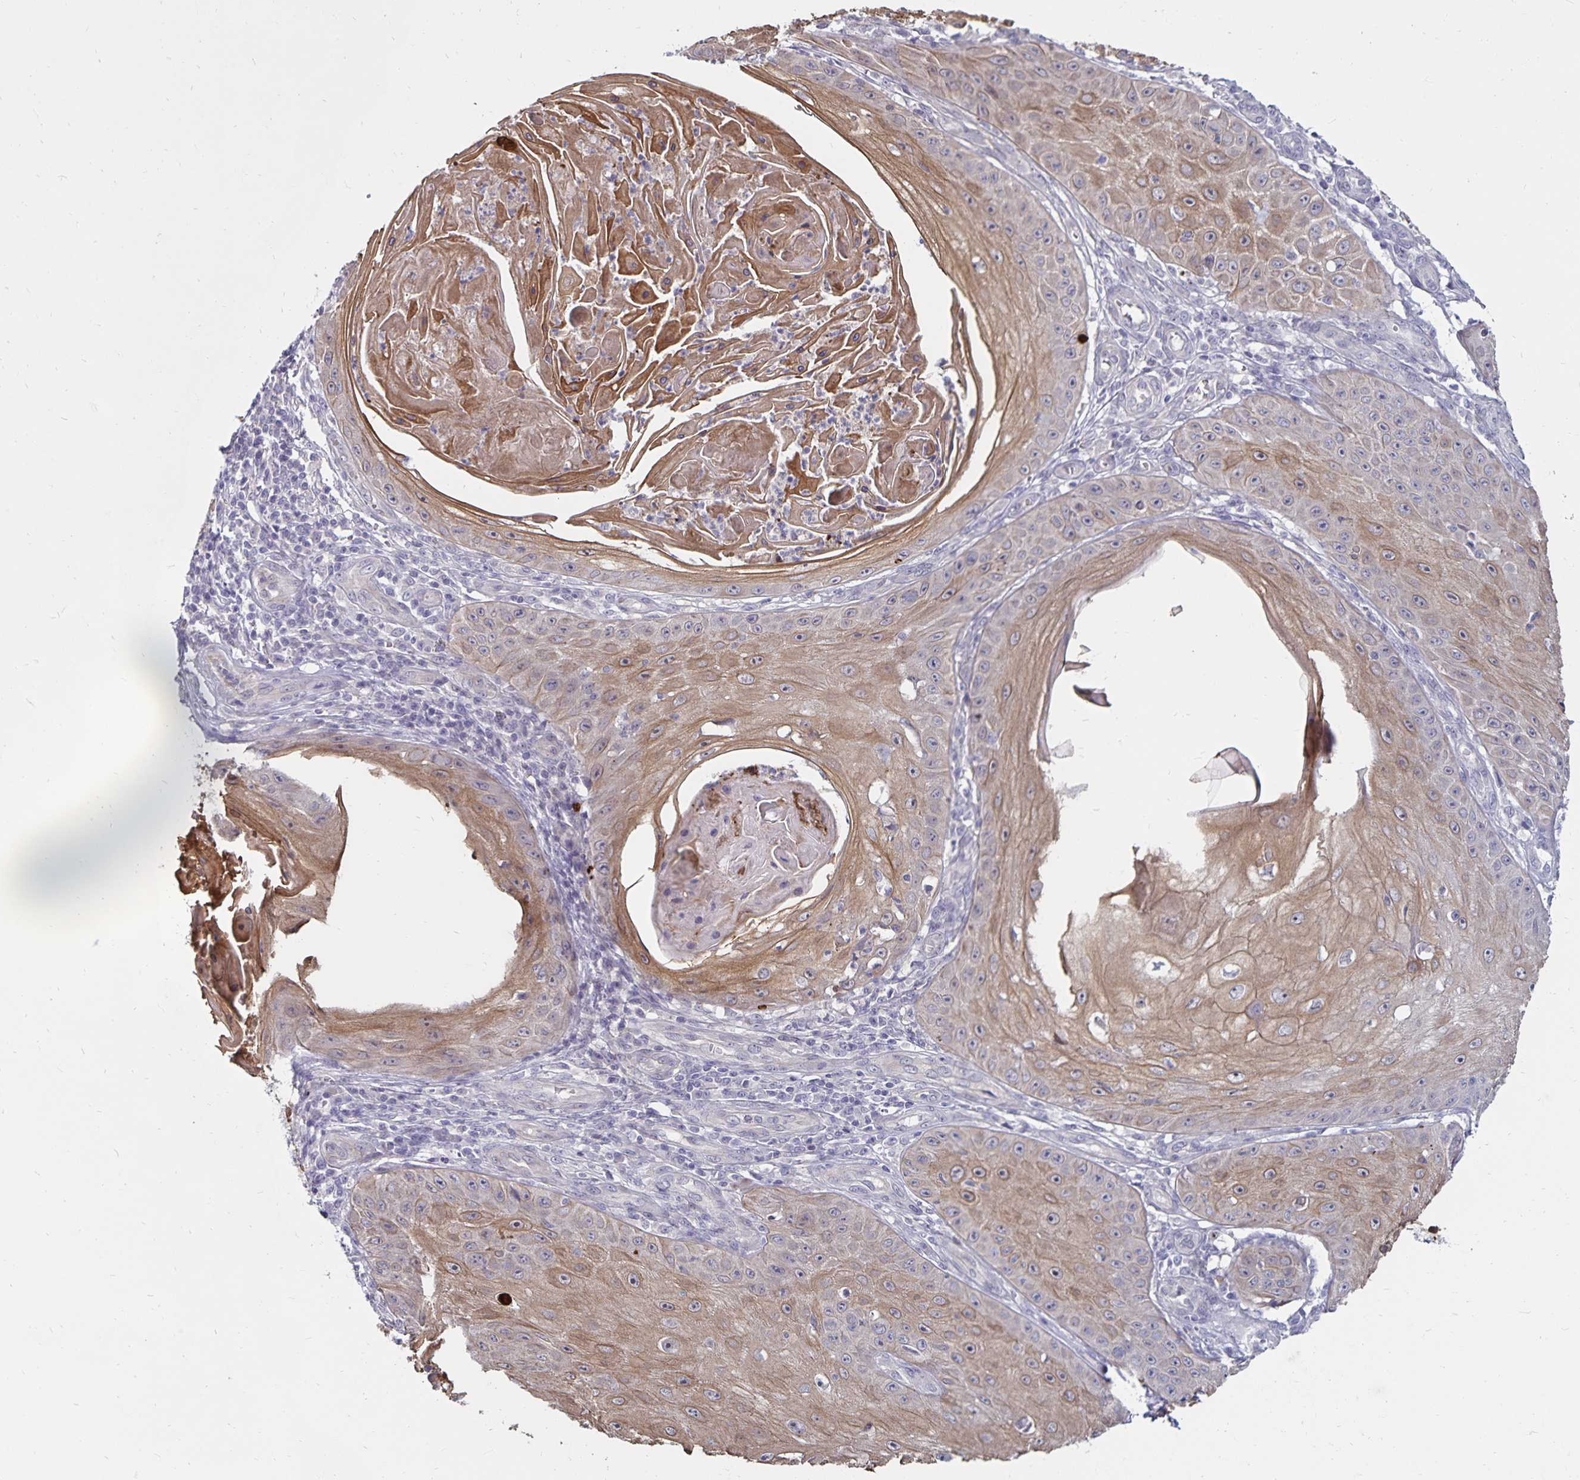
{"staining": {"intensity": "moderate", "quantity": "25%-75%", "location": "cytoplasmic/membranous"}, "tissue": "skin cancer", "cell_type": "Tumor cells", "image_type": "cancer", "snomed": [{"axis": "morphology", "description": "Squamous cell carcinoma, NOS"}, {"axis": "topography", "description": "Skin"}], "caption": "Moderate cytoplasmic/membranous positivity is present in about 25%-75% of tumor cells in skin cancer.", "gene": "CDKN2B", "patient": {"sex": "male", "age": 70}}